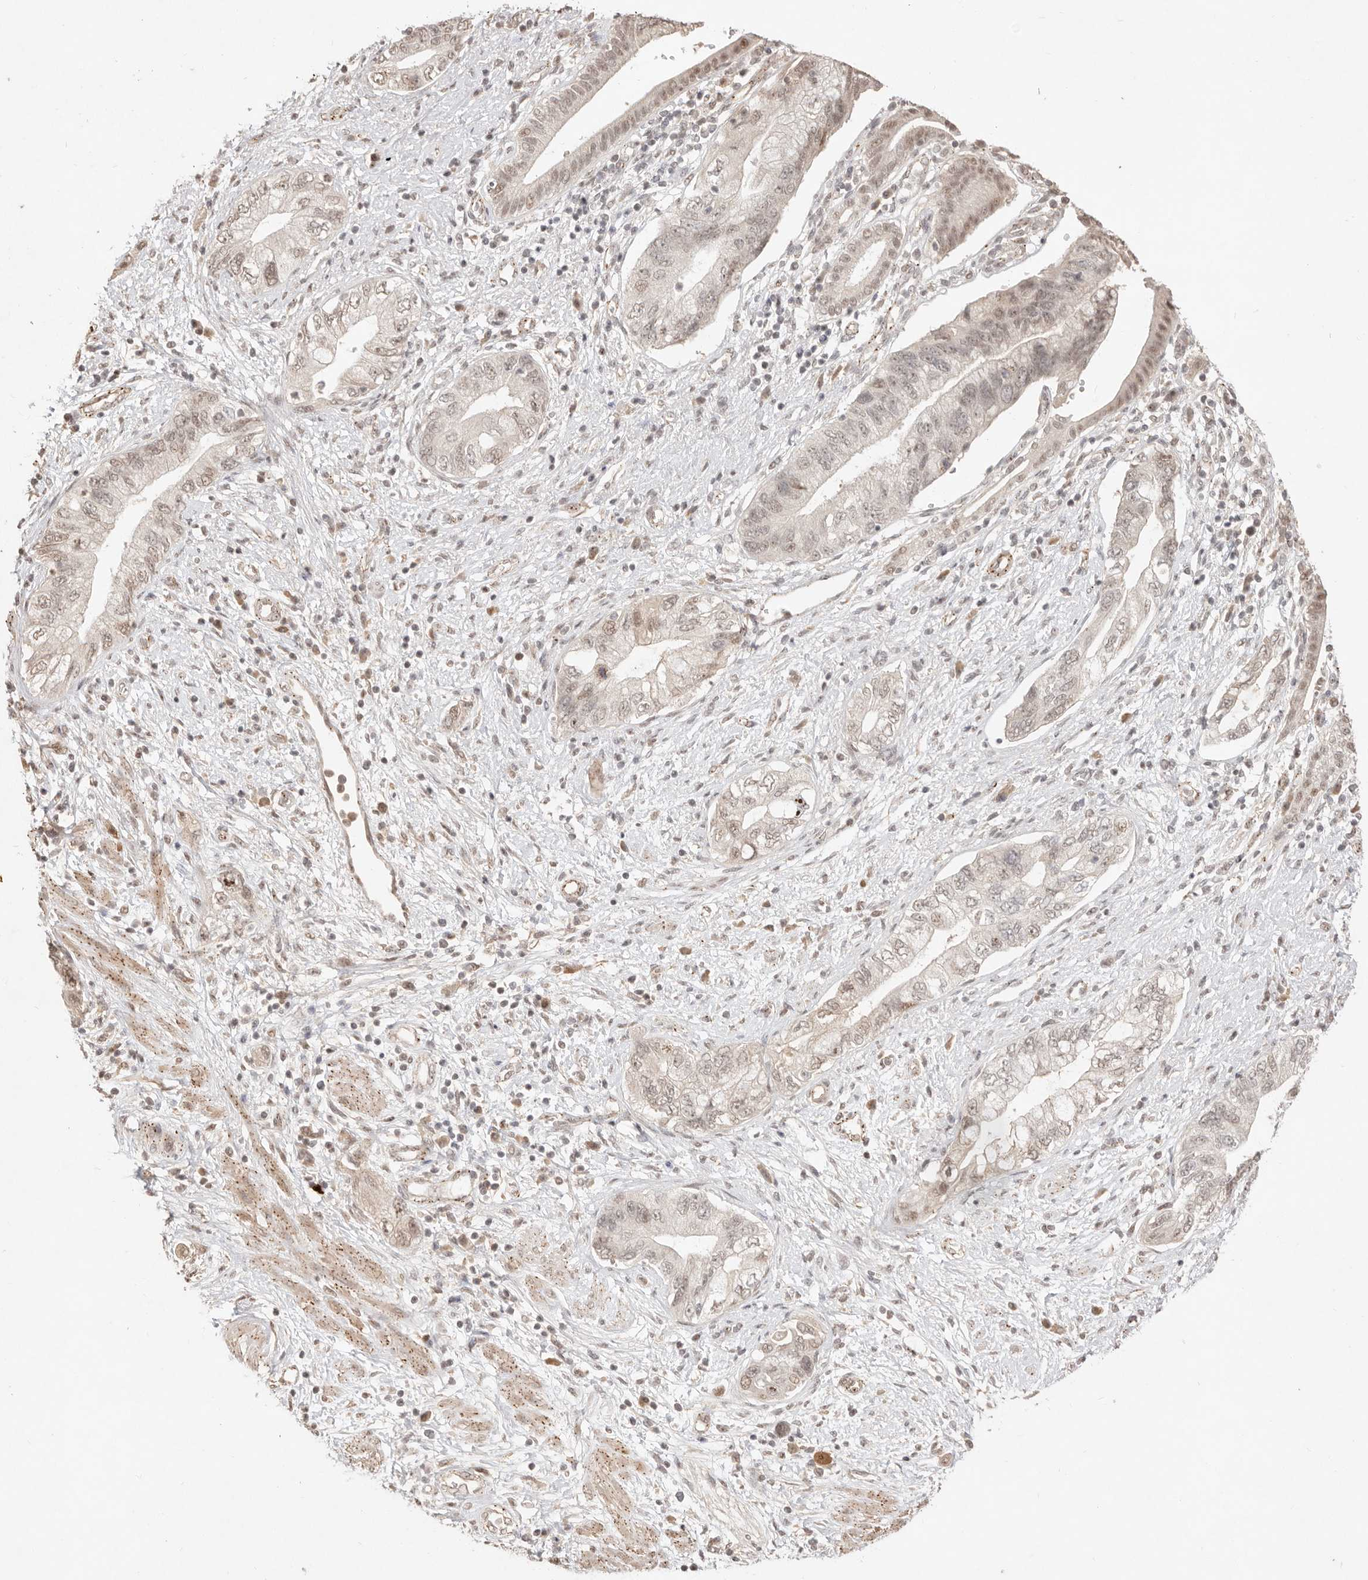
{"staining": {"intensity": "moderate", "quantity": ">75%", "location": "nuclear"}, "tissue": "pancreatic cancer", "cell_type": "Tumor cells", "image_type": "cancer", "snomed": [{"axis": "morphology", "description": "Adenocarcinoma, NOS"}, {"axis": "topography", "description": "Pancreas"}], "caption": "Immunohistochemical staining of pancreatic cancer displays moderate nuclear protein staining in about >75% of tumor cells.", "gene": "MEP1A", "patient": {"sex": "female", "age": 73}}